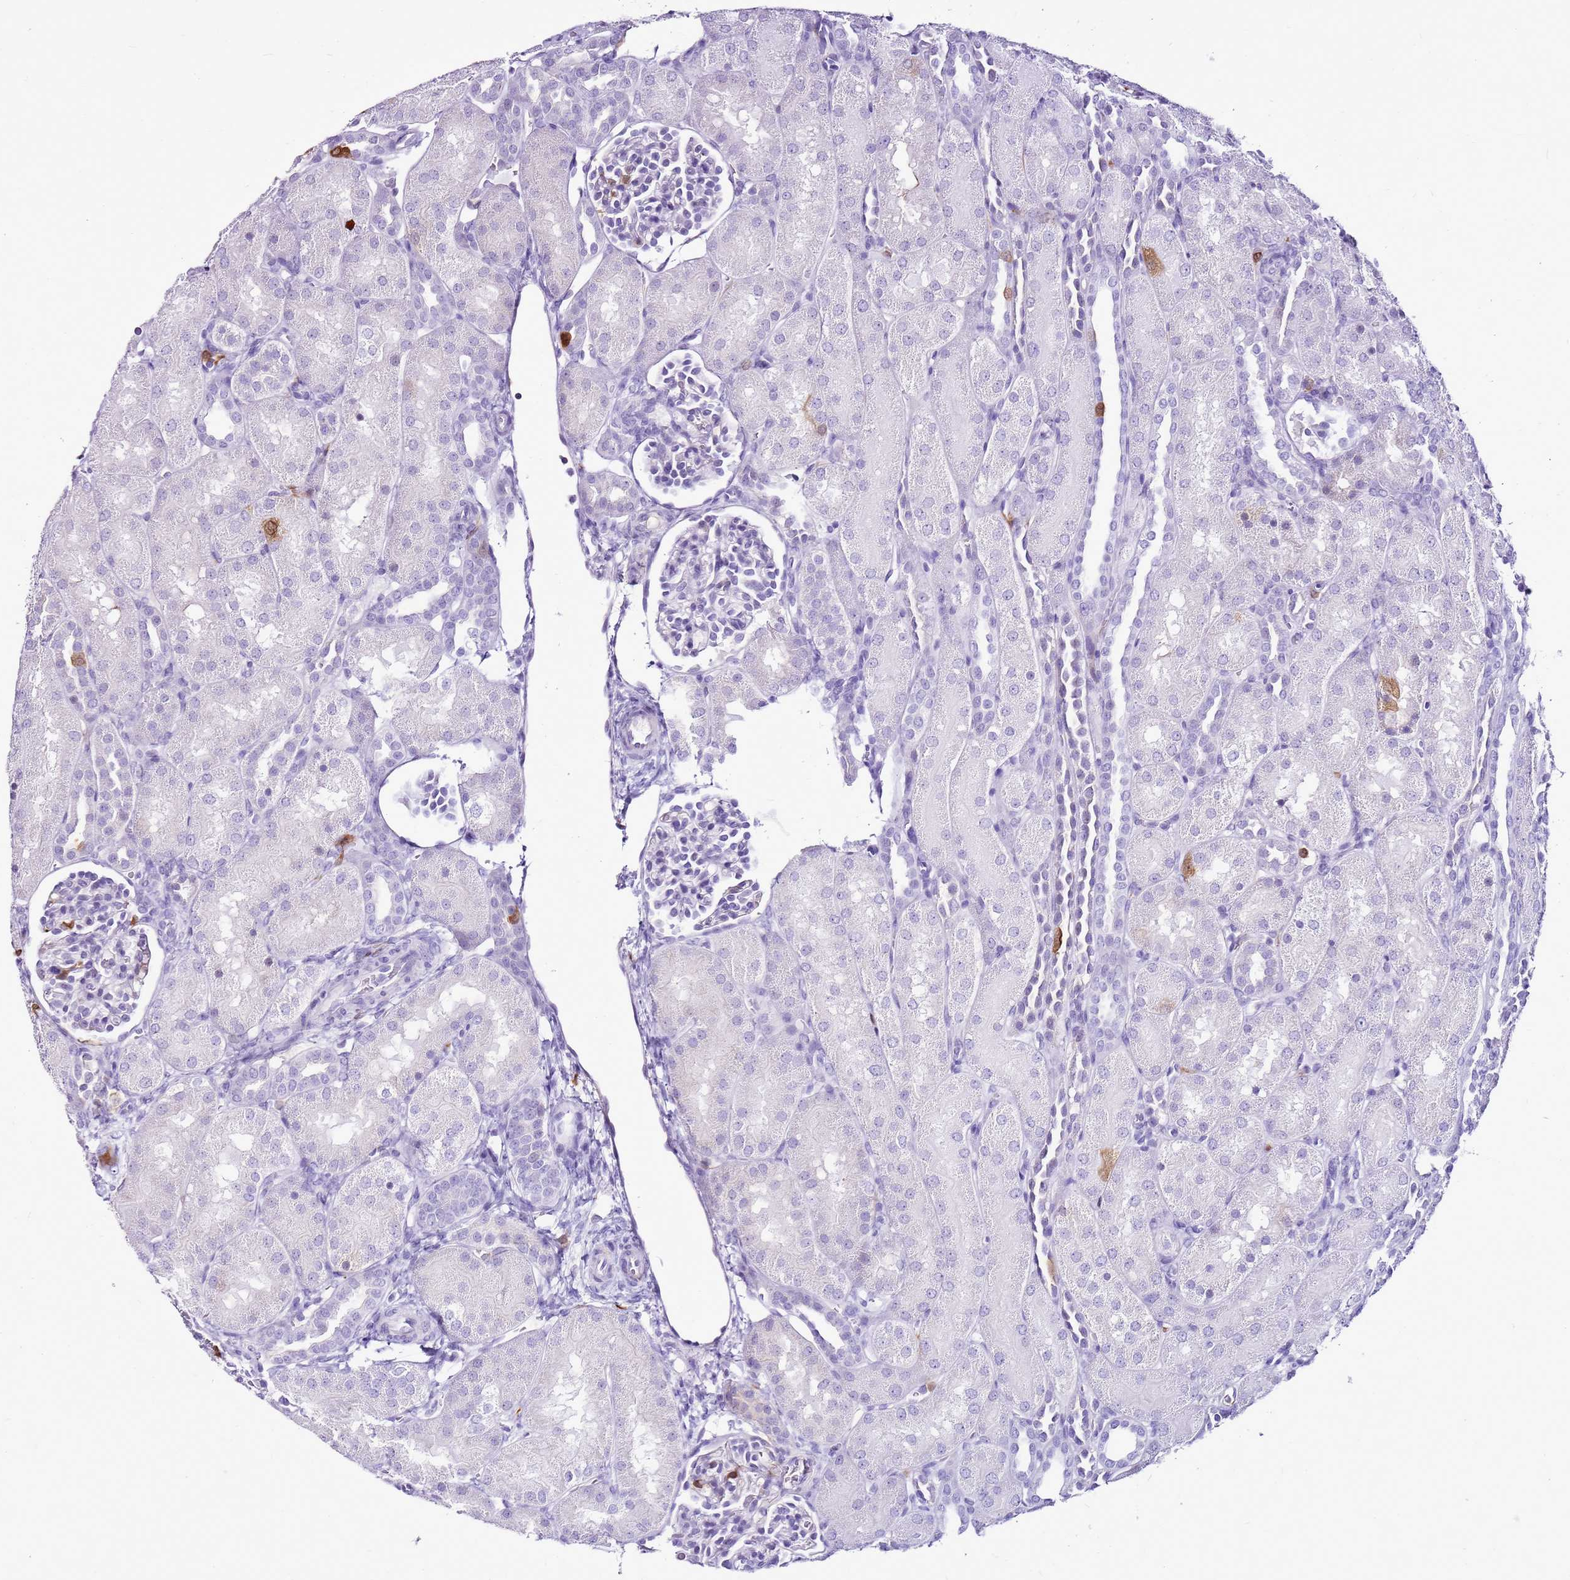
{"staining": {"intensity": "negative", "quantity": "none", "location": "none"}, "tissue": "kidney", "cell_type": "Cells in glomeruli", "image_type": "normal", "snomed": [{"axis": "morphology", "description": "Normal tissue, NOS"}, {"axis": "topography", "description": "Kidney"}], "caption": "Immunohistochemical staining of benign kidney reveals no significant positivity in cells in glomeruli.", "gene": "SPC25", "patient": {"sex": "male", "age": 1}}